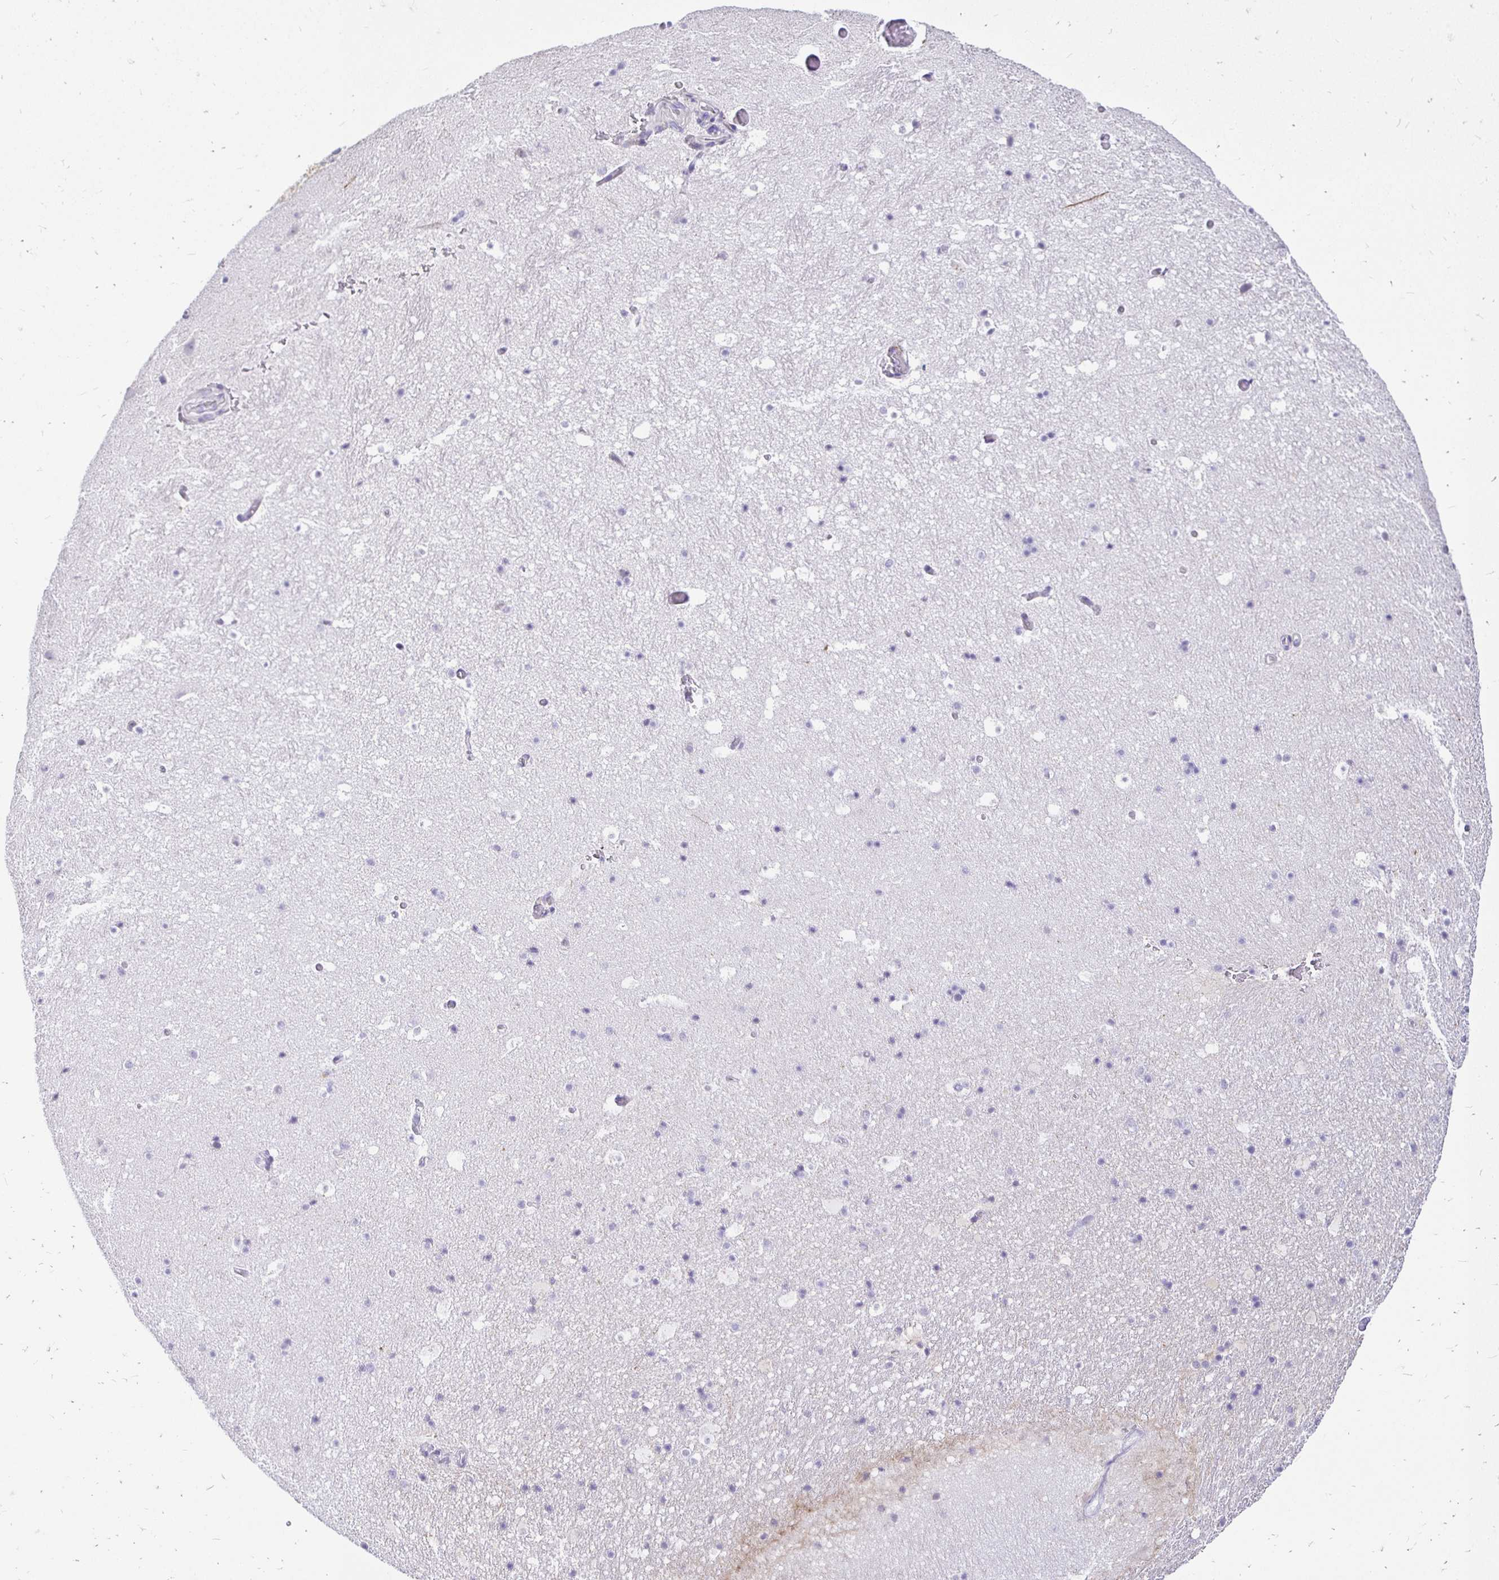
{"staining": {"intensity": "negative", "quantity": "none", "location": "none"}, "tissue": "hippocampus", "cell_type": "Glial cells", "image_type": "normal", "snomed": [{"axis": "morphology", "description": "Normal tissue, NOS"}, {"axis": "topography", "description": "Hippocampus"}], "caption": "DAB immunohistochemical staining of unremarkable hippocampus demonstrates no significant positivity in glial cells. (Immunohistochemistry, brightfield microscopy, high magnification).", "gene": "TAF1D", "patient": {"sex": "male", "age": 26}}